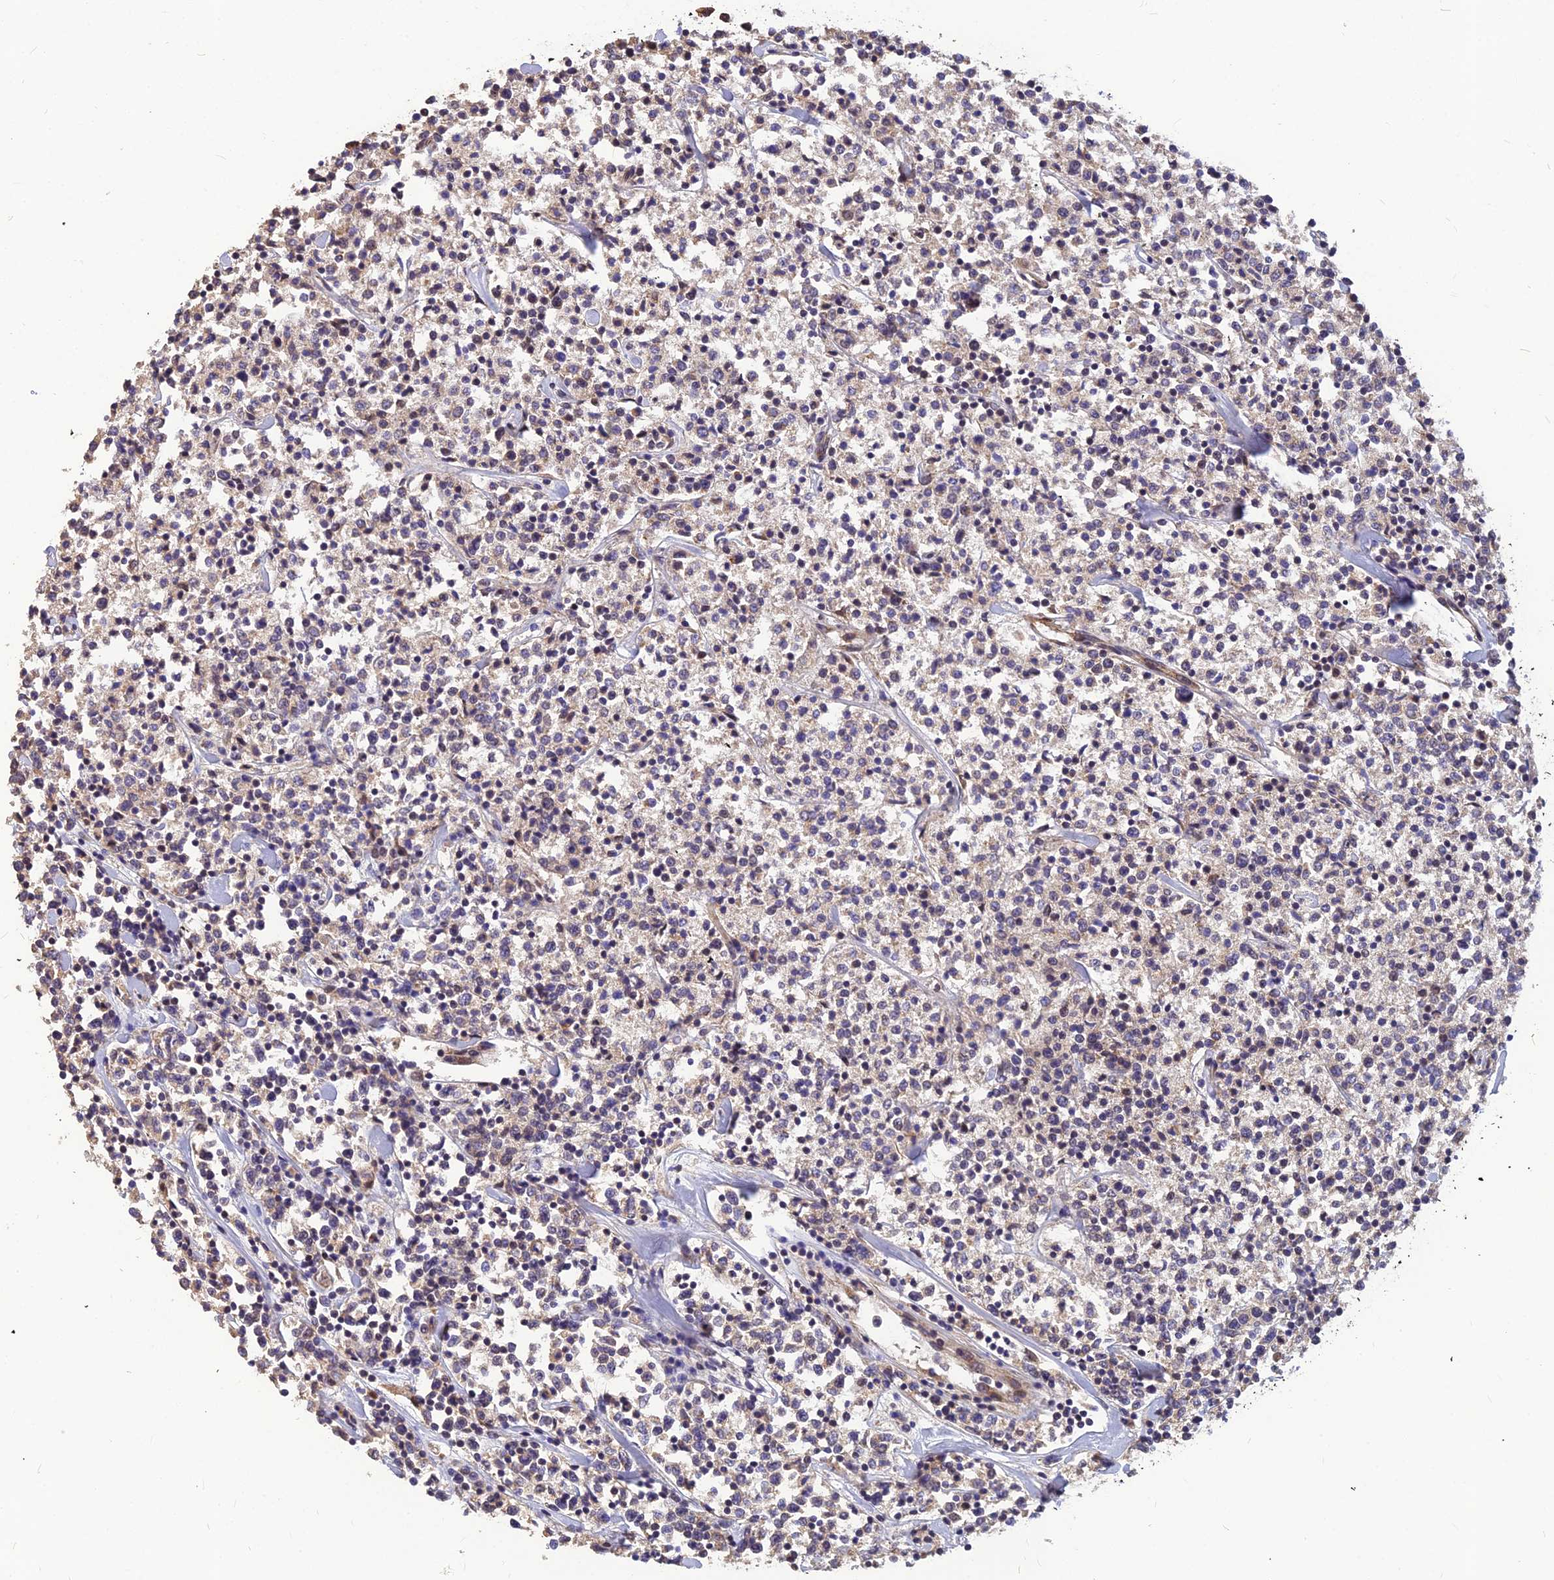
{"staining": {"intensity": "negative", "quantity": "none", "location": "none"}, "tissue": "lymphoma", "cell_type": "Tumor cells", "image_type": "cancer", "snomed": [{"axis": "morphology", "description": "Malignant lymphoma, non-Hodgkin's type, Low grade"}, {"axis": "topography", "description": "Small intestine"}], "caption": "The image demonstrates no significant positivity in tumor cells of lymphoma.", "gene": "LEKR1", "patient": {"sex": "female", "age": 59}}